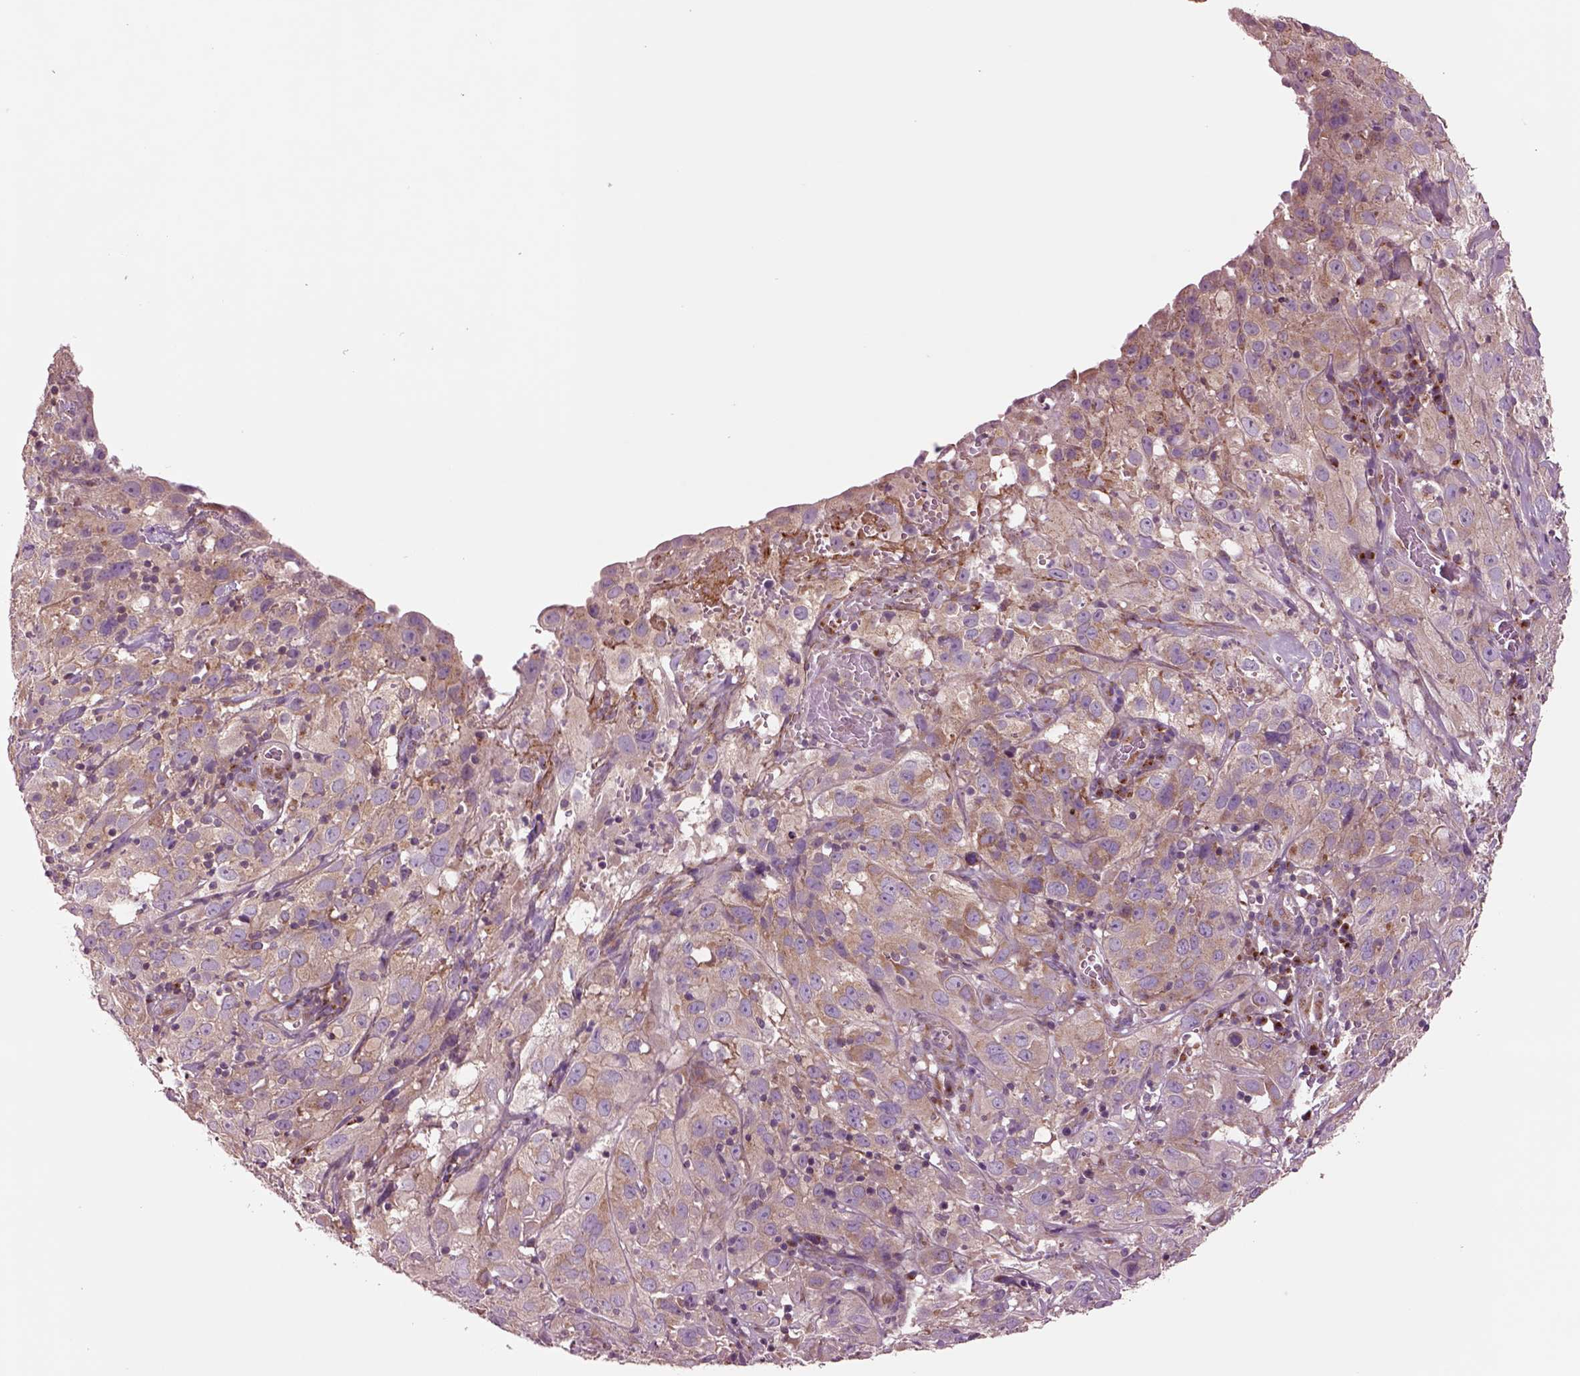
{"staining": {"intensity": "moderate", "quantity": ">75%", "location": "cytoplasmic/membranous"}, "tissue": "cervical cancer", "cell_type": "Tumor cells", "image_type": "cancer", "snomed": [{"axis": "morphology", "description": "Squamous cell carcinoma, NOS"}, {"axis": "topography", "description": "Cervix"}], "caption": "Moderate cytoplasmic/membranous staining for a protein is appreciated in approximately >75% of tumor cells of cervical cancer using immunohistochemistry (IHC).", "gene": "SEC23A", "patient": {"sex": "female", "age": 32}}